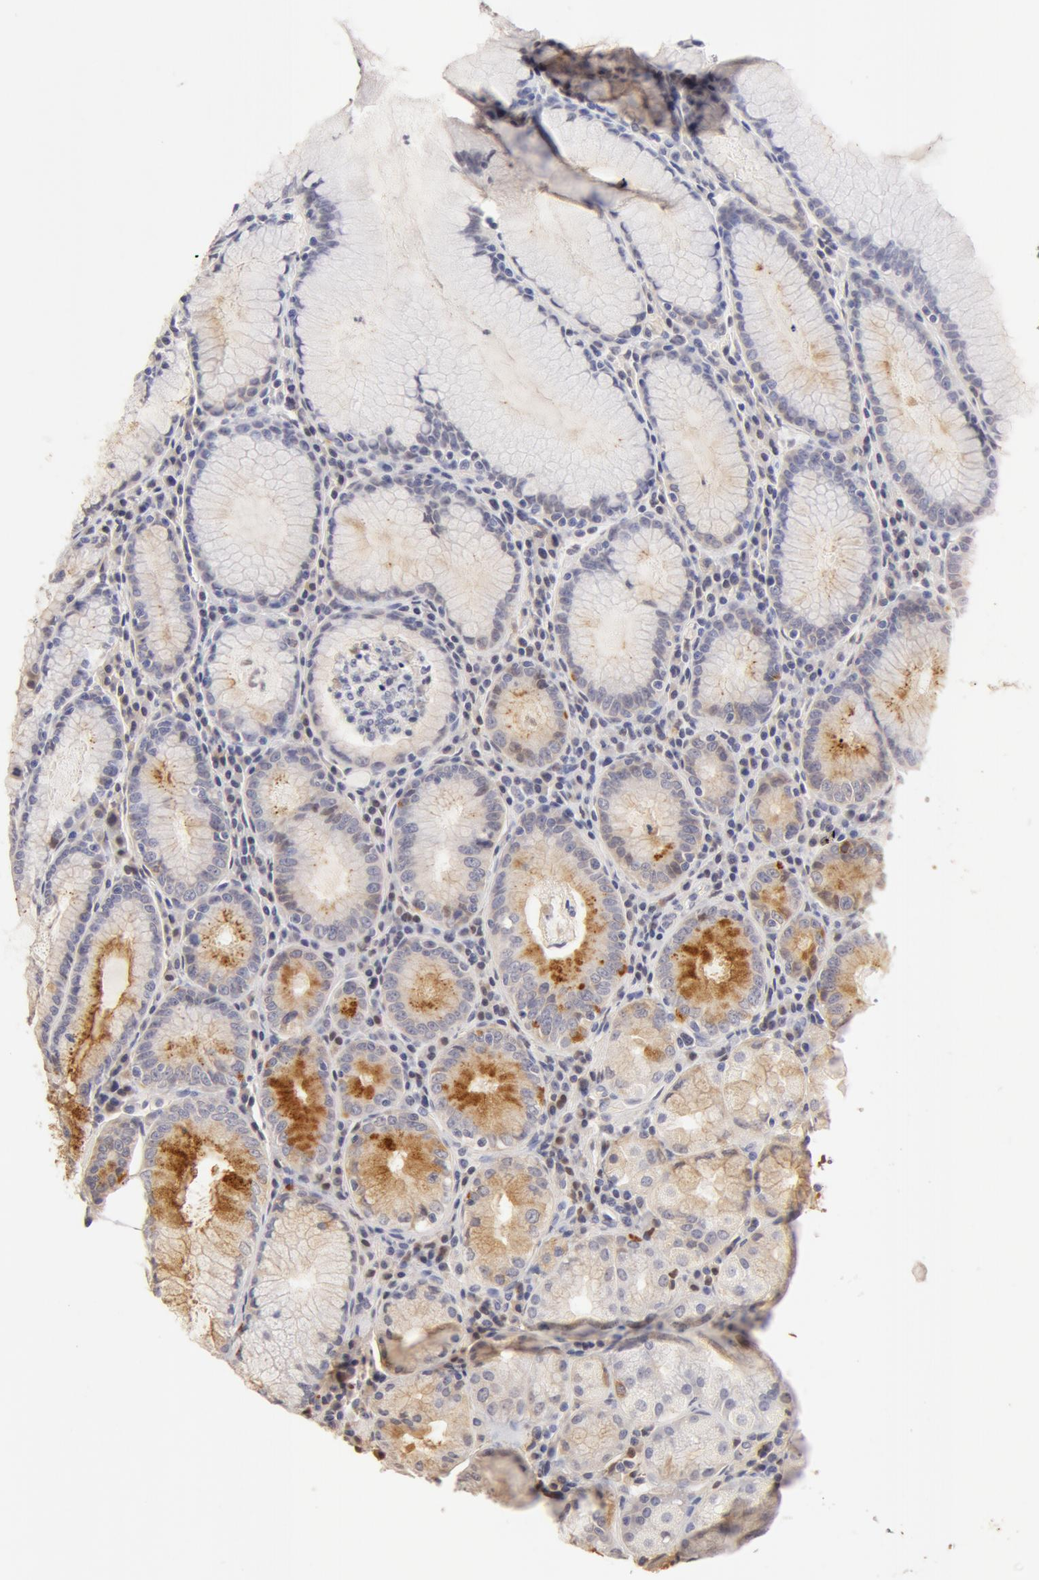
{"staining": {"intensity": "moderate", "quantity": "<25%", "location": "cytoplasmic/membranous"}, "tissue": "stomach", "cell_type": "Glandular cells", "image_type": "normal", "snomed": [{"axis": "morphology", "description": "Normal tissue, NOS"}, {"axis": "topography", "description": "Stomach, lower"}], "caption": "Protein staining of benign stomach shows moderate cytoplasmic/membranous staining in about <25% of glandular cells. (DAB (3,3'-diaminobenzidine) IHC, brown staining for protein, blue staining for nuclei).", "gene": "TF", "patient": {"sex": "female", "age": 43}}